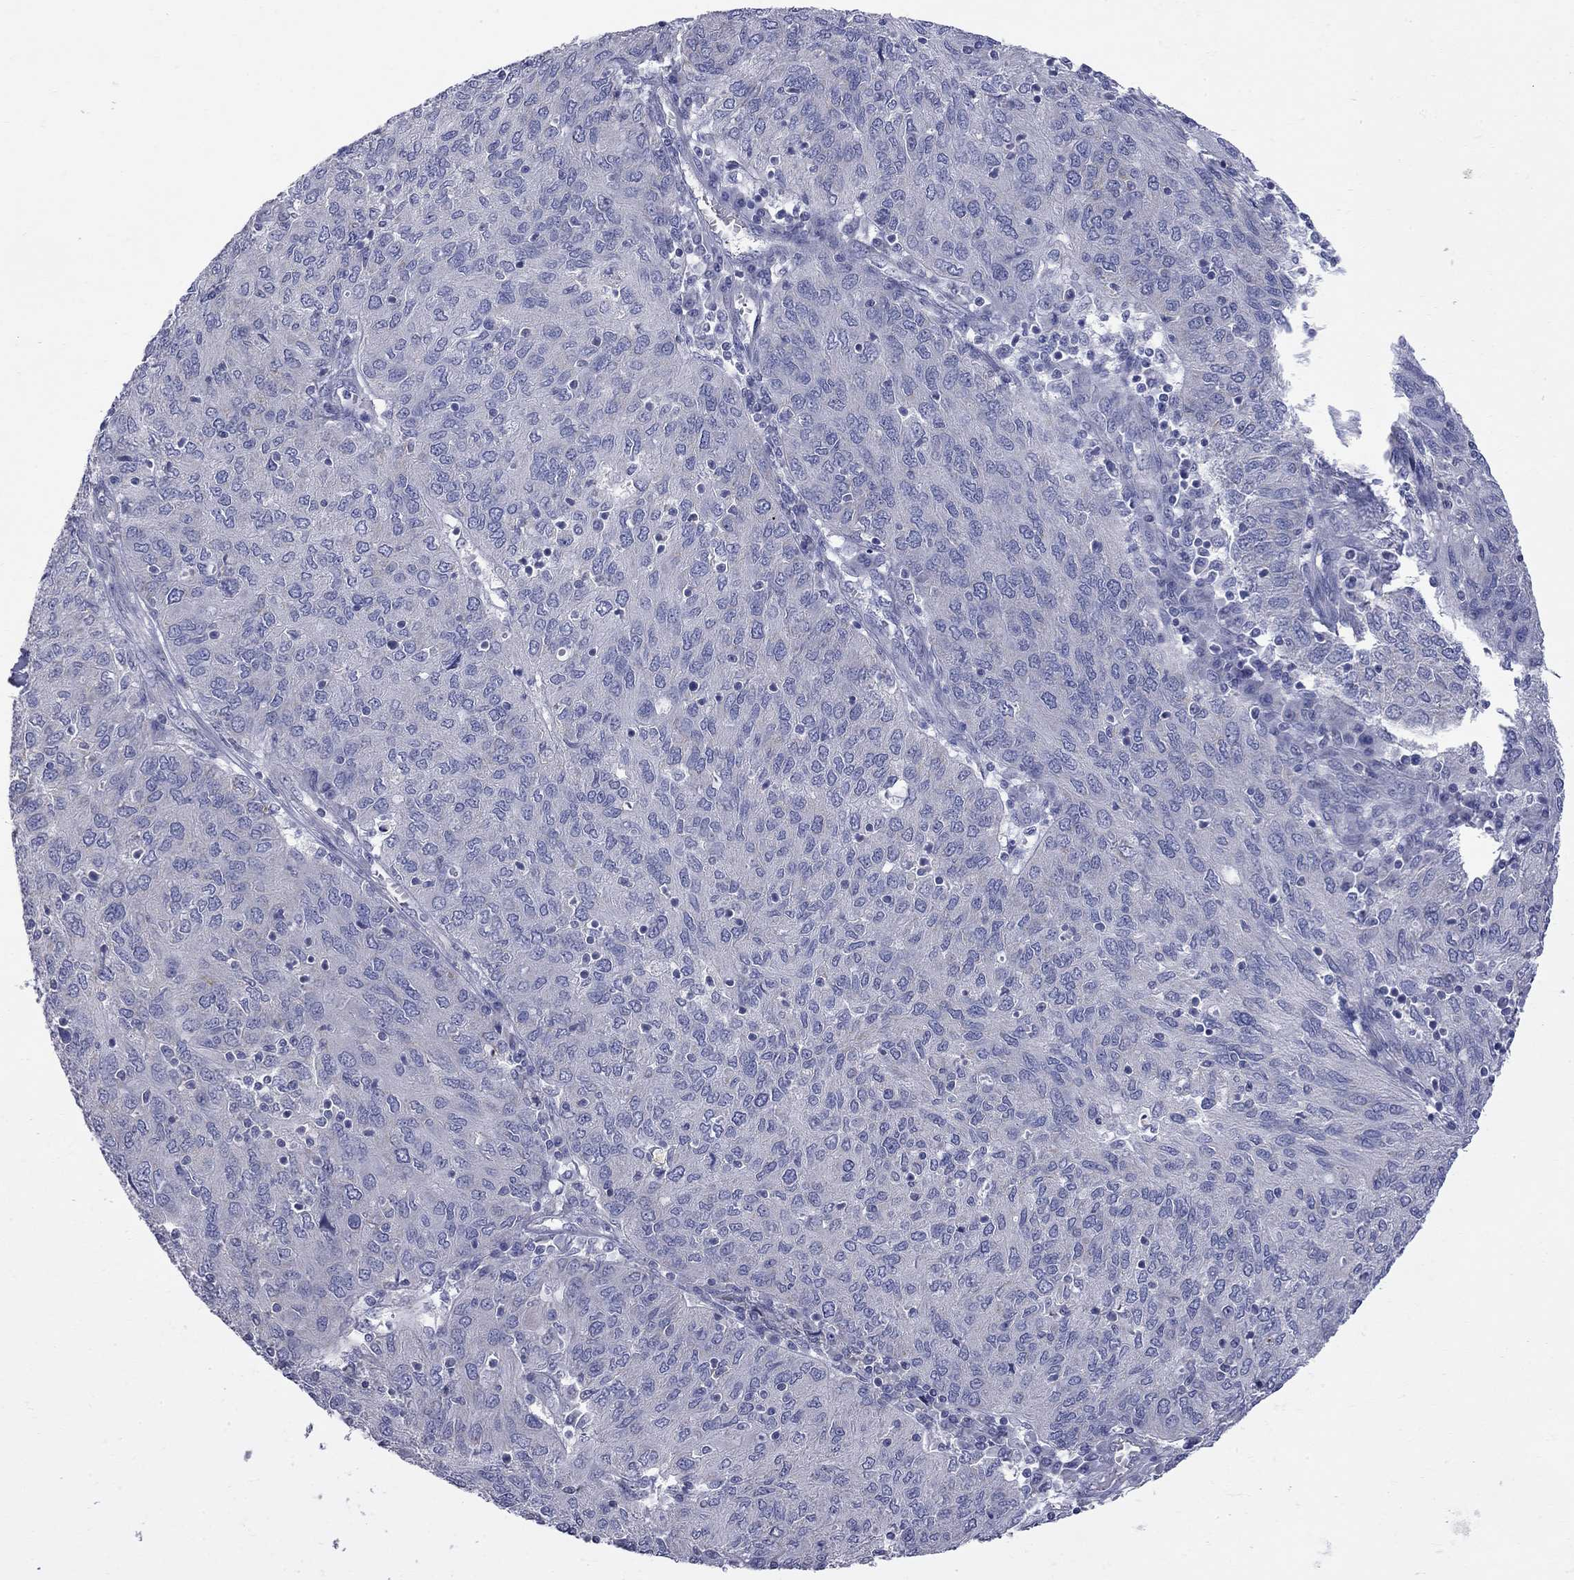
{"staining": {"intensity": "negative", "quantity": "none", "location": "none"}, "tissue": "ovarian cancer", "cell_type": "Tumor cells", "image_type": "cancer", "snomed": [{"axis": "morphology", "description": "Carcinoma, endometroid"}, {"axis": "topography", "description": "Ovary"}], "caption": "A high-resolution micrograph shows immunohistochemistry (IHC) staining of ovarian endometroid carcinoma, which demonstrates no significant staining in tumor cells. Brightfield microscopy of immunohistochemistry stained with DAB (brown) and hematoxylin (blue), captured at high magnification.", "gene": "ABCB4", "patient": {"sex": "female", "age": 50}}